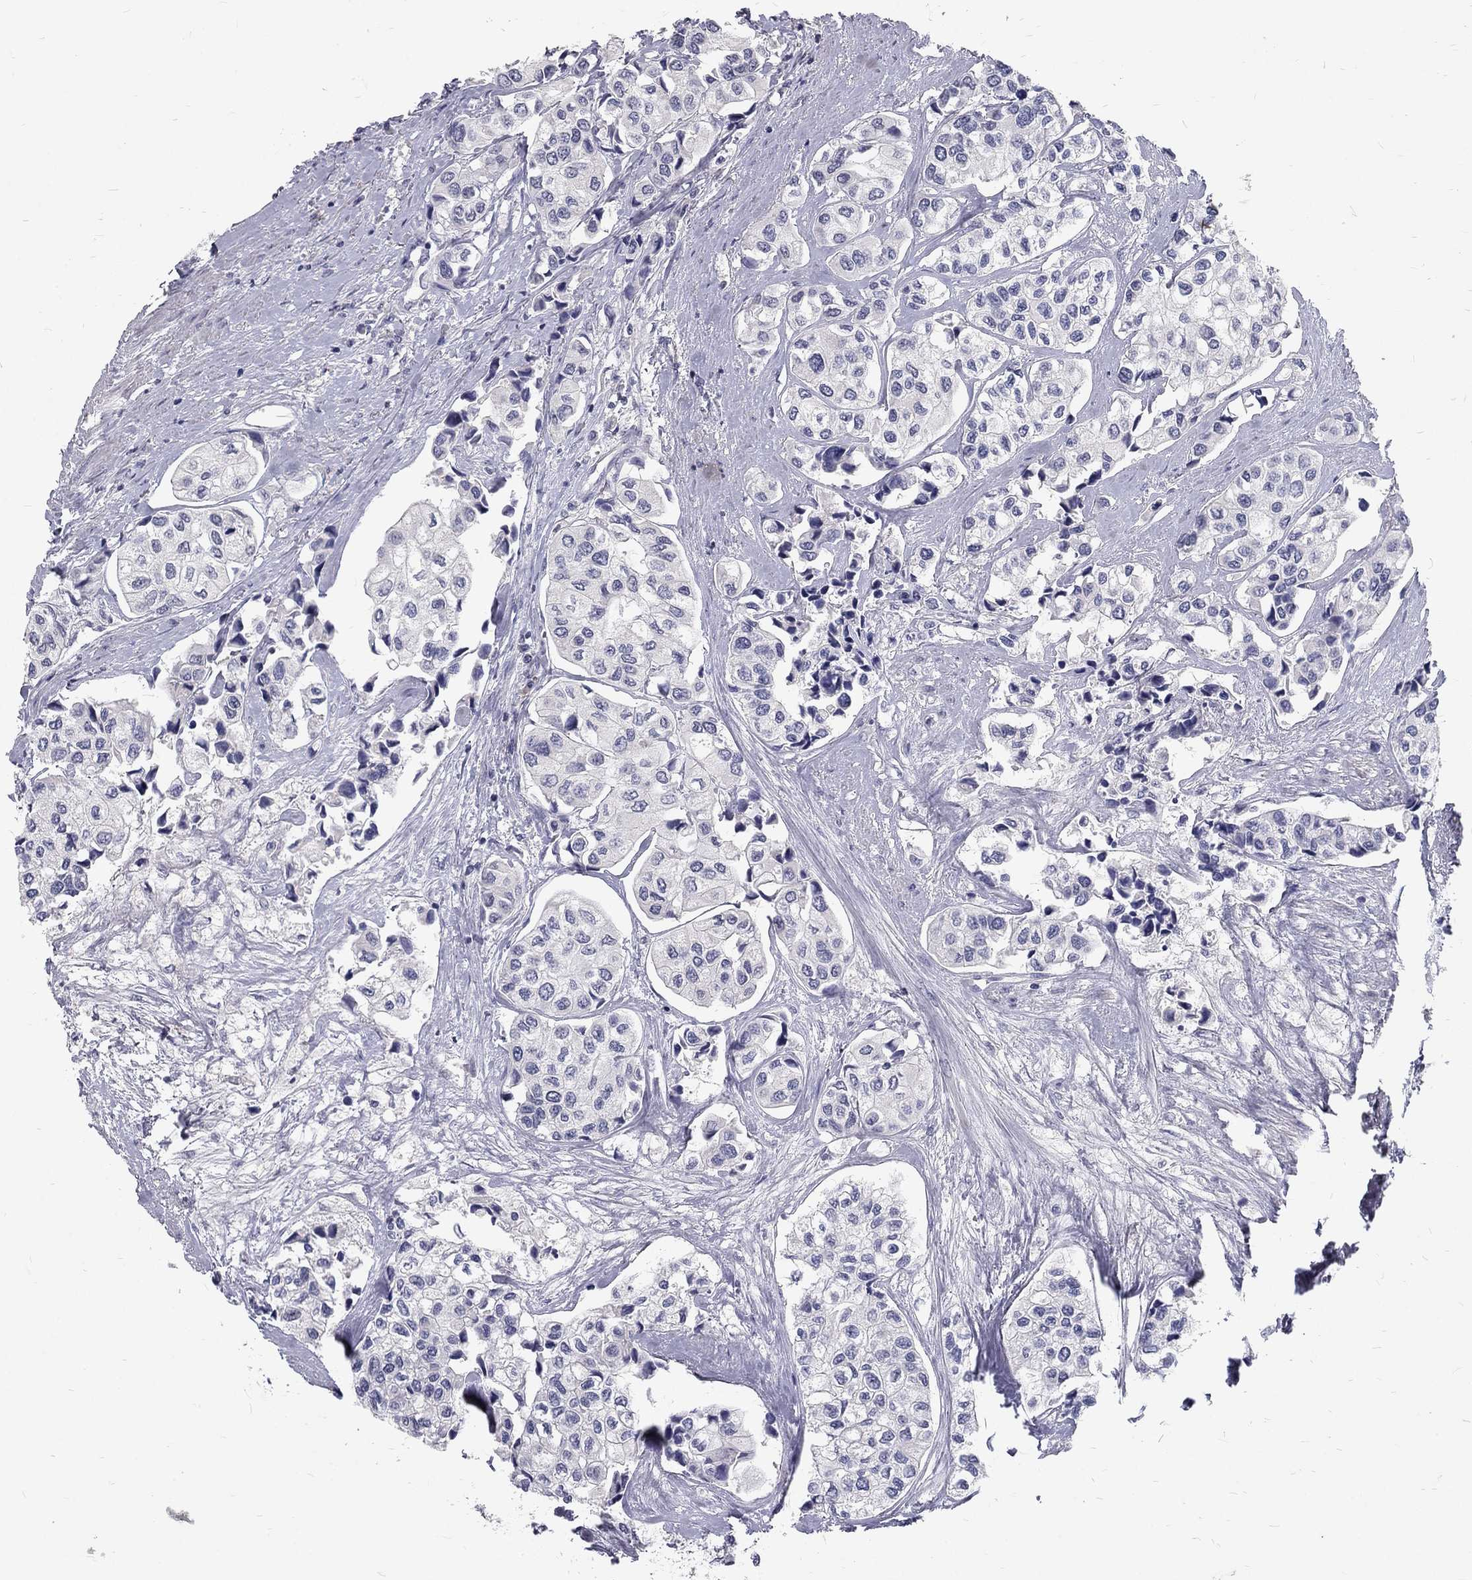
{"staining": {"intensity": "negative", "quantity": "none", "location": "none"}, "tissue": "urothelial cancer", "cell_type": "Tumor cells", "image_type": "cancer", "snomed": [{"axis": "morphology", "description": "Urothelial carcinoma, High grade"}, {"axis": "topography", "description": "Urinary bladder"}], "caption": "This is an IHC image of human urothelial carcinoma (high-grade). There is no positivity in tumor cells.", "gene": "NOS1", "patient": {"sex": "male", "age": 73}}